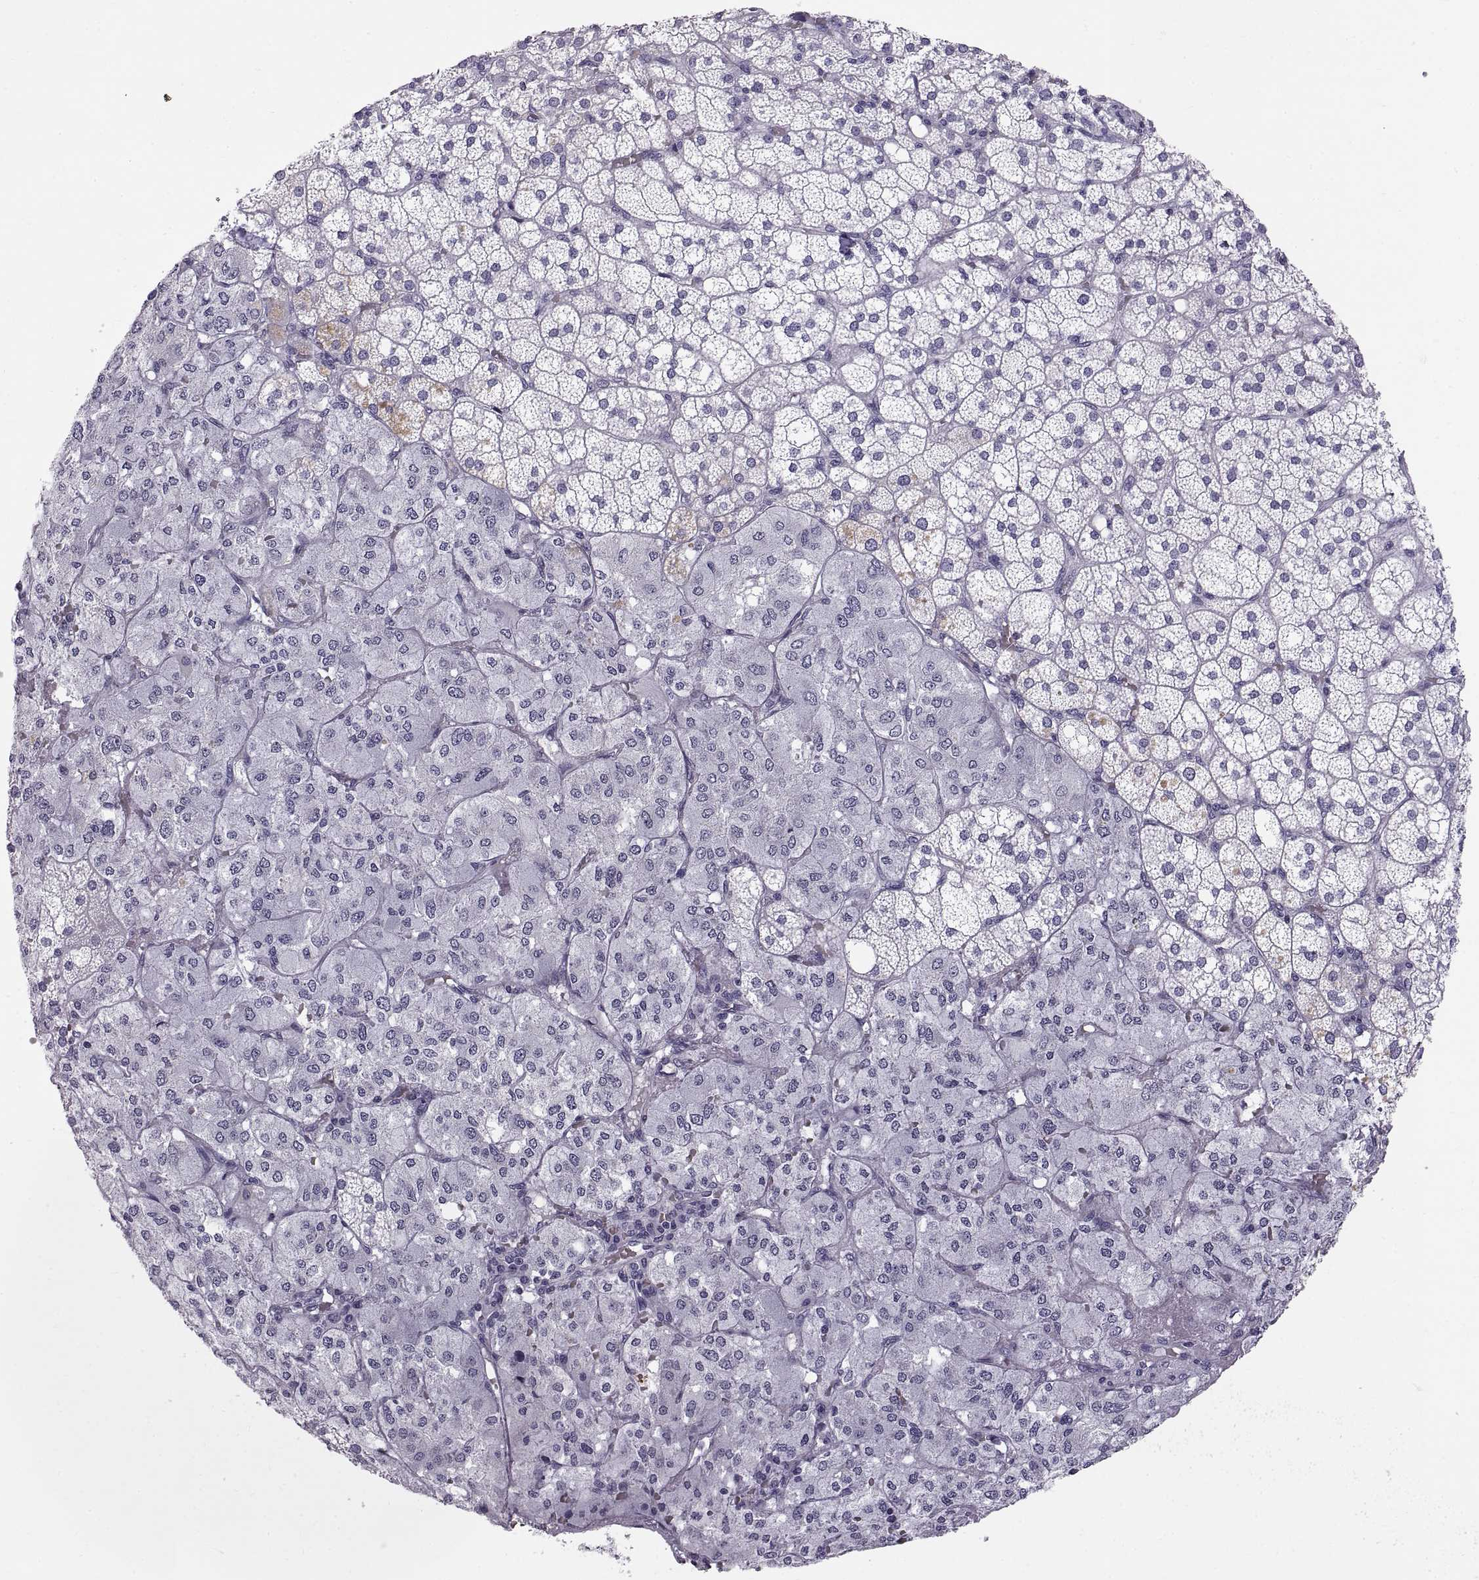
{"staining": {"intensity": "negative", "quantity": "none", "location": "none"}, "tissue": "adrenal gland", "cell_type": "Glandular cells", "image_type": "normal", "snomed": [{"axis": "morphology", "description": "Normal tissue, NOS"}, {"axis": "topography", "description": "Adrenal gland"}], "caption": "Immunohistochemistry histopathology image of unremarkable adrenal gland: adrenal gland stained with DAB demonstrates no significant protein expression in glandular cells. (DAB (3,3'-diaminobenzidine) immunohistochemistry (IHC) with hematoxylin counter stain).", "gene": "WFDC8", "patient": {"sex": "male", "age": 53}}